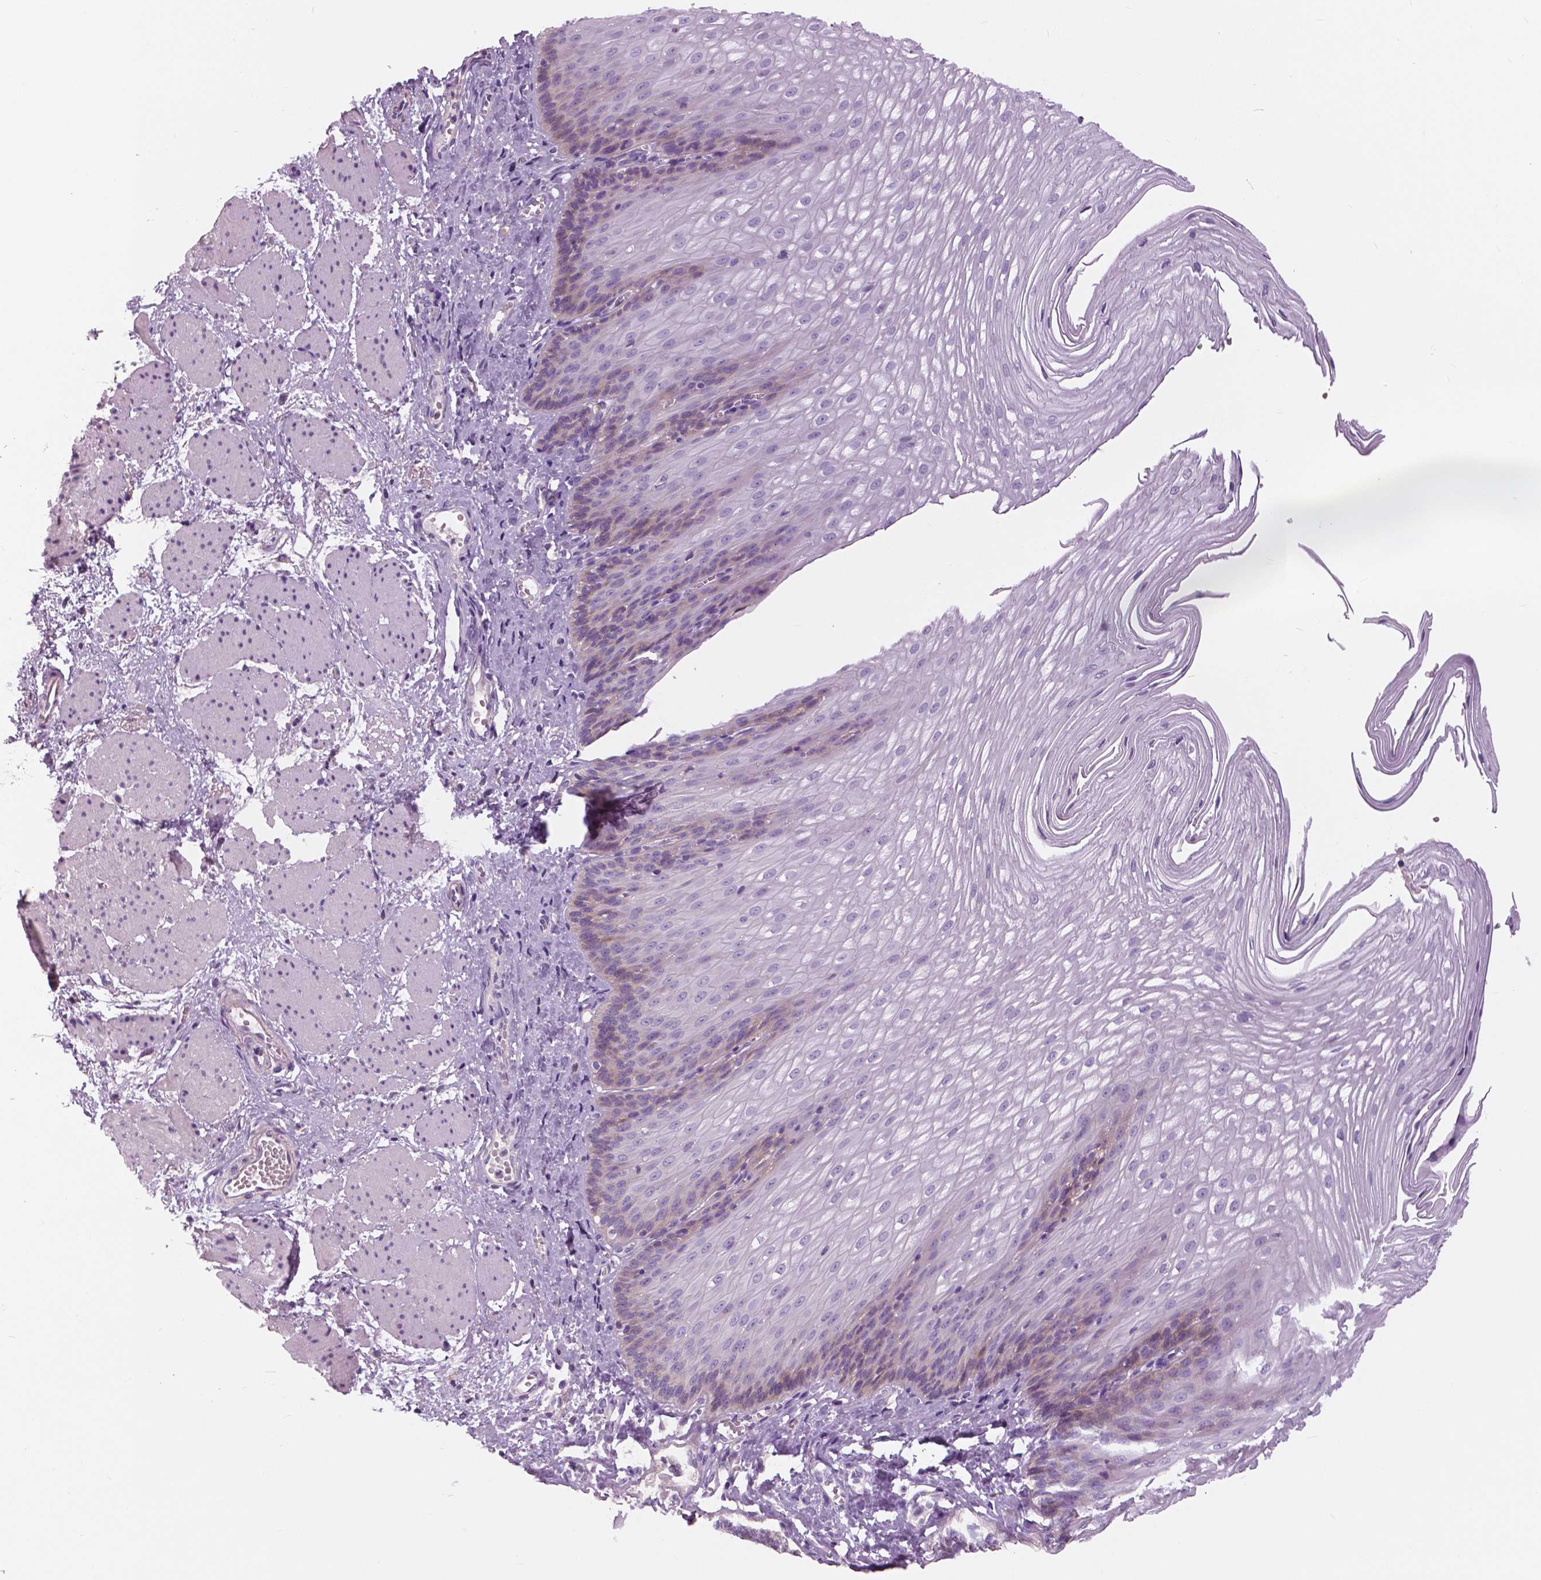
{"staining": {"intensity": "weak", "quantity": "<25%", "location": "cytoplasmic/membranous"}, "tissue": "esophagus", "cell_type": "Squamous epithelial cells", "image_type": "normal", "snomed": [{"axis": "morphology", "description": "Normal tissue, NOS"}, {"axis": "topography", "description": "Esophagus"}], "caption": "Squamous epithelial cells show no significant expression in normal esophagus.", "gene": "SERPINI1", "patient": {"sex": "male", "age": 62}}